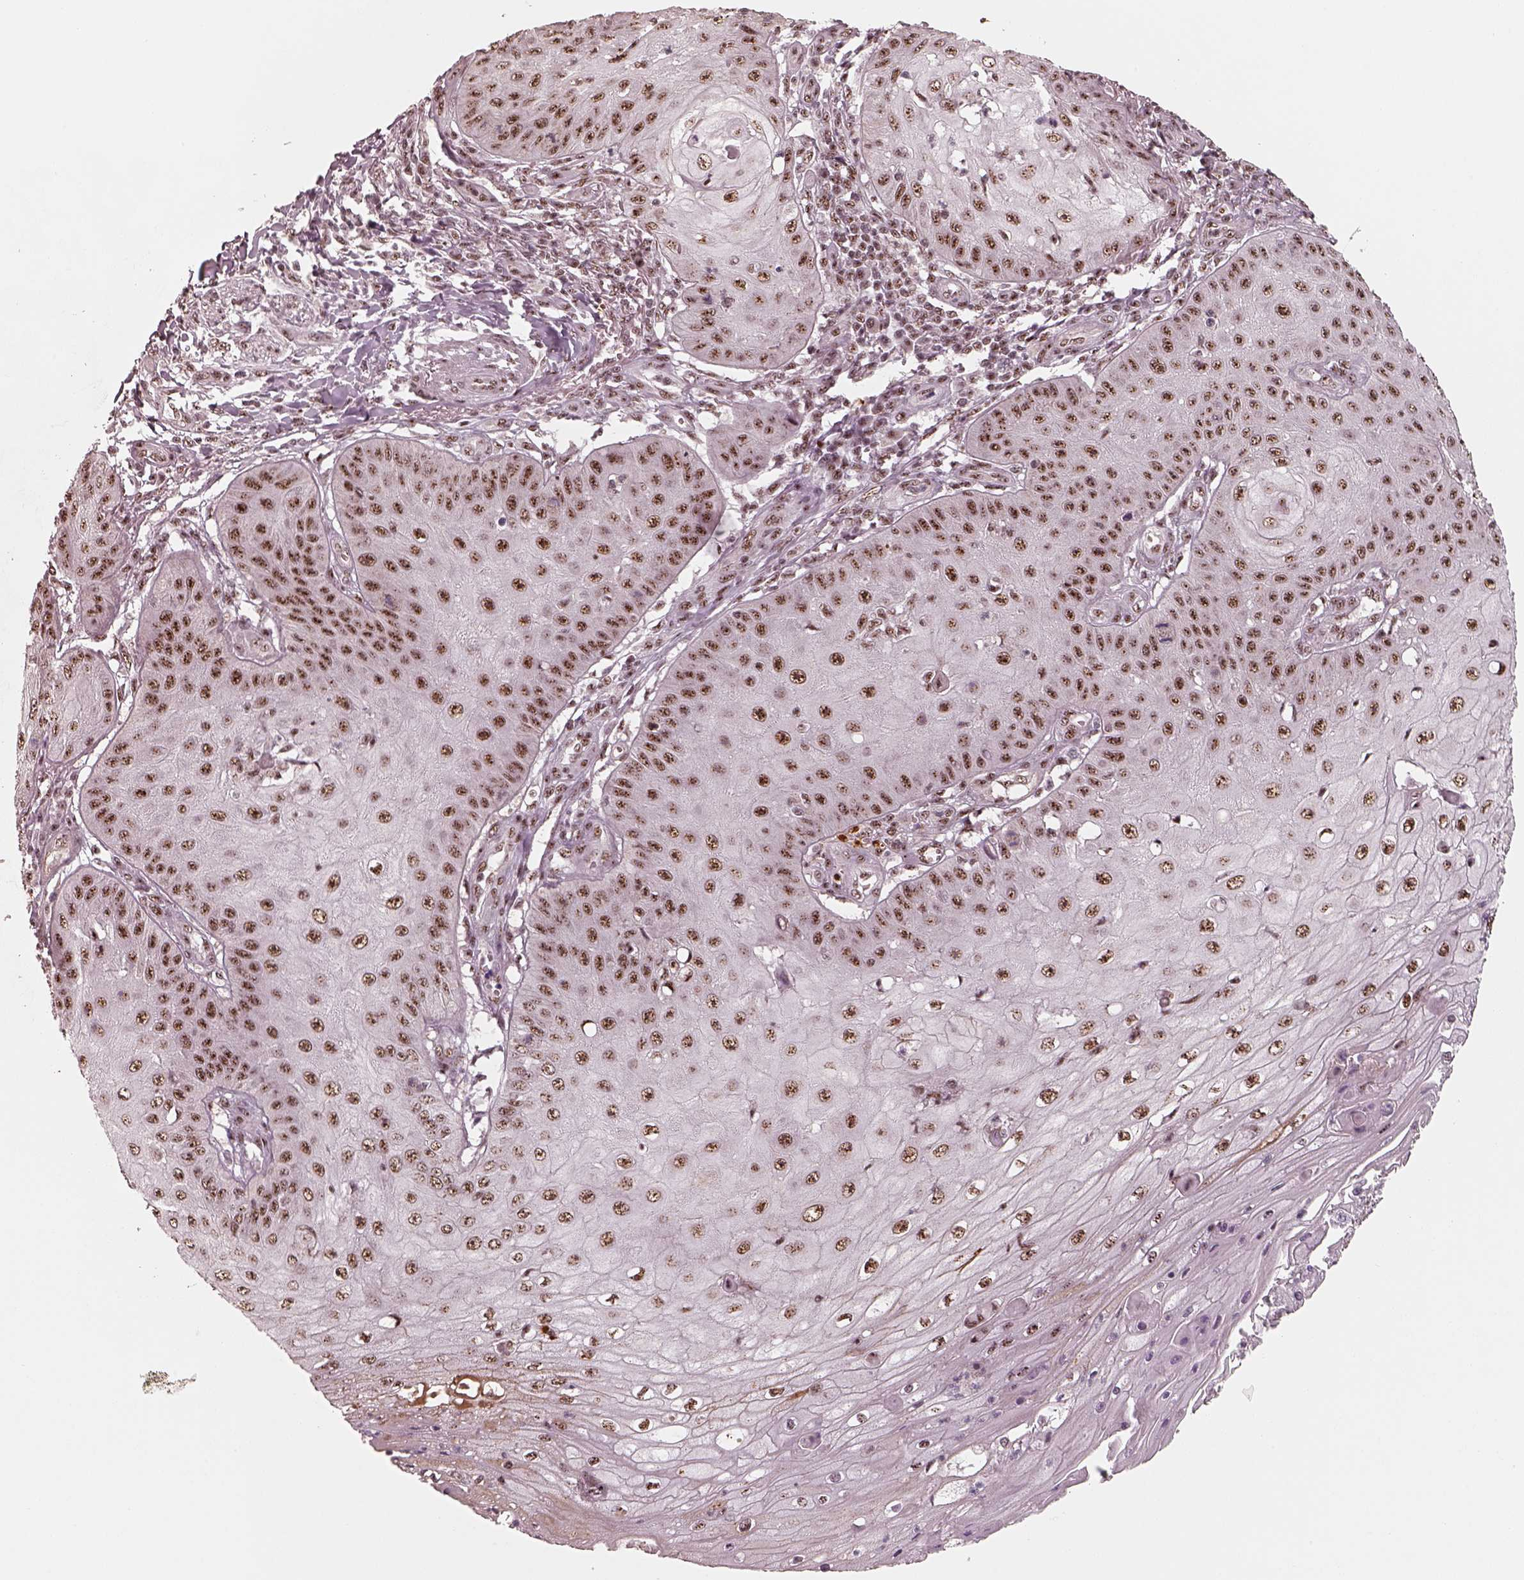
{"staining": {"intensity": "moderate", "quantity": ">75%", "location": "nuclear"}, "tissue": "skin cancer", "cell_type": "Tumor cells", "image_type": "cancer", "snomed": [{"axis": "morphology", "description": "Squamous cell carcinoma, NOS"}, {"axis": "topography", "description": "Skin"}], "caption": "This is a micrograph of IHC staining of skin squamous cell carcinoma, which shows moderate positivity in the nuclear of tumor cells.", "gene": "ATXN7L3", "patient": {"sex": "male", "age": 70}}